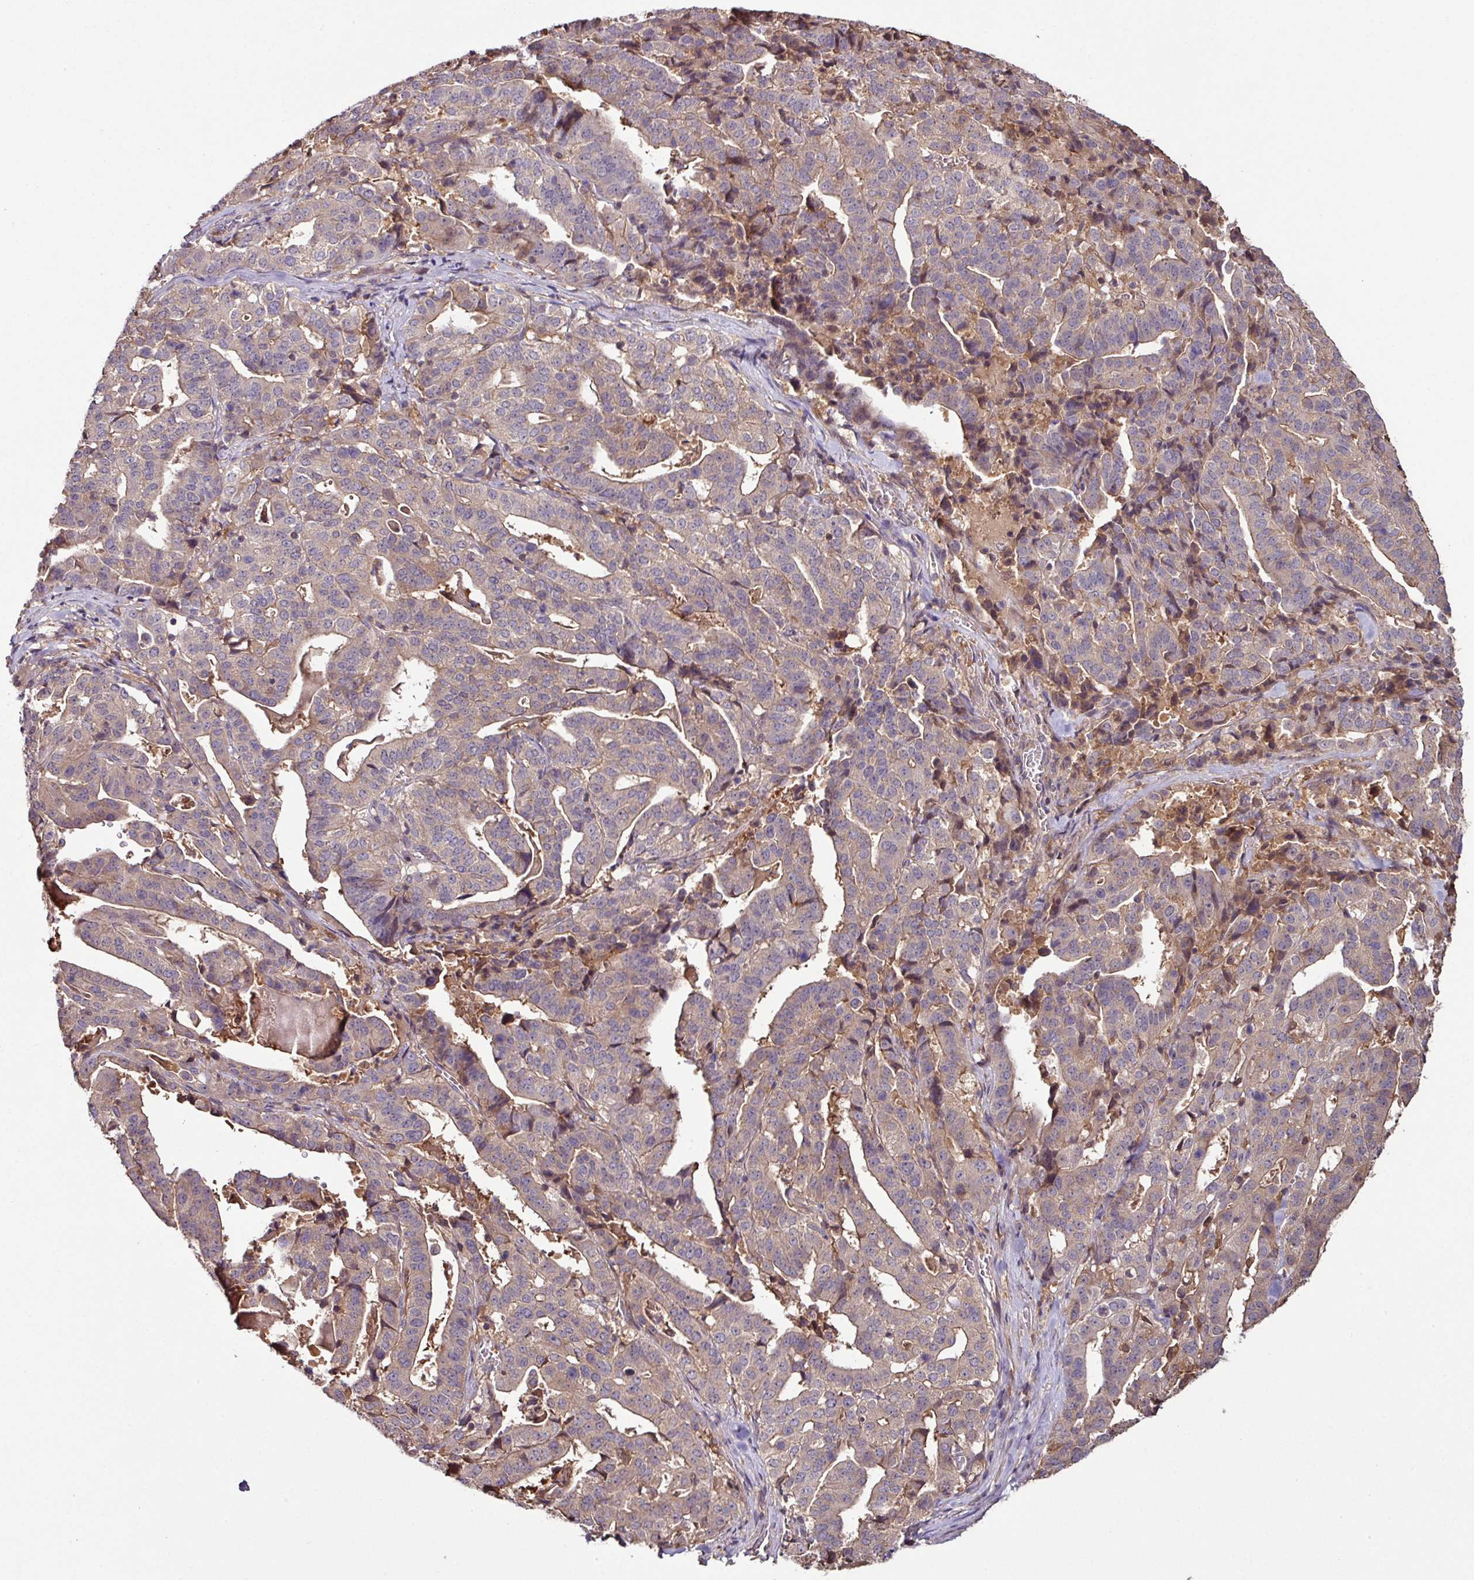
{"staining": {"intensity": "weak", "quantity": ">75%", "location": "cytoplasmic/membranous"}, "tissue": "stomach cancer", "cell_type": "Tumor cells", "image_type": "cancer", "snomed": [{"axis": "morphology", "description": "Adenocarcinoma, NOS"}, {"axis": "topography", "description": "Stomach"}], "caption": "IHC staining of stomach cancer, which shows low levels of weak cytoplasmic/membranous expression in about >75% of tumor cells indicating weak cytoplasmic/membranous protein positivity. The staining was performed using DAB (brown) for protein detection and nuclei were counterstained in hematoxylin (blue).", "gene": "GNPDA1", "patient": {"sex": "male", "age": 48}}